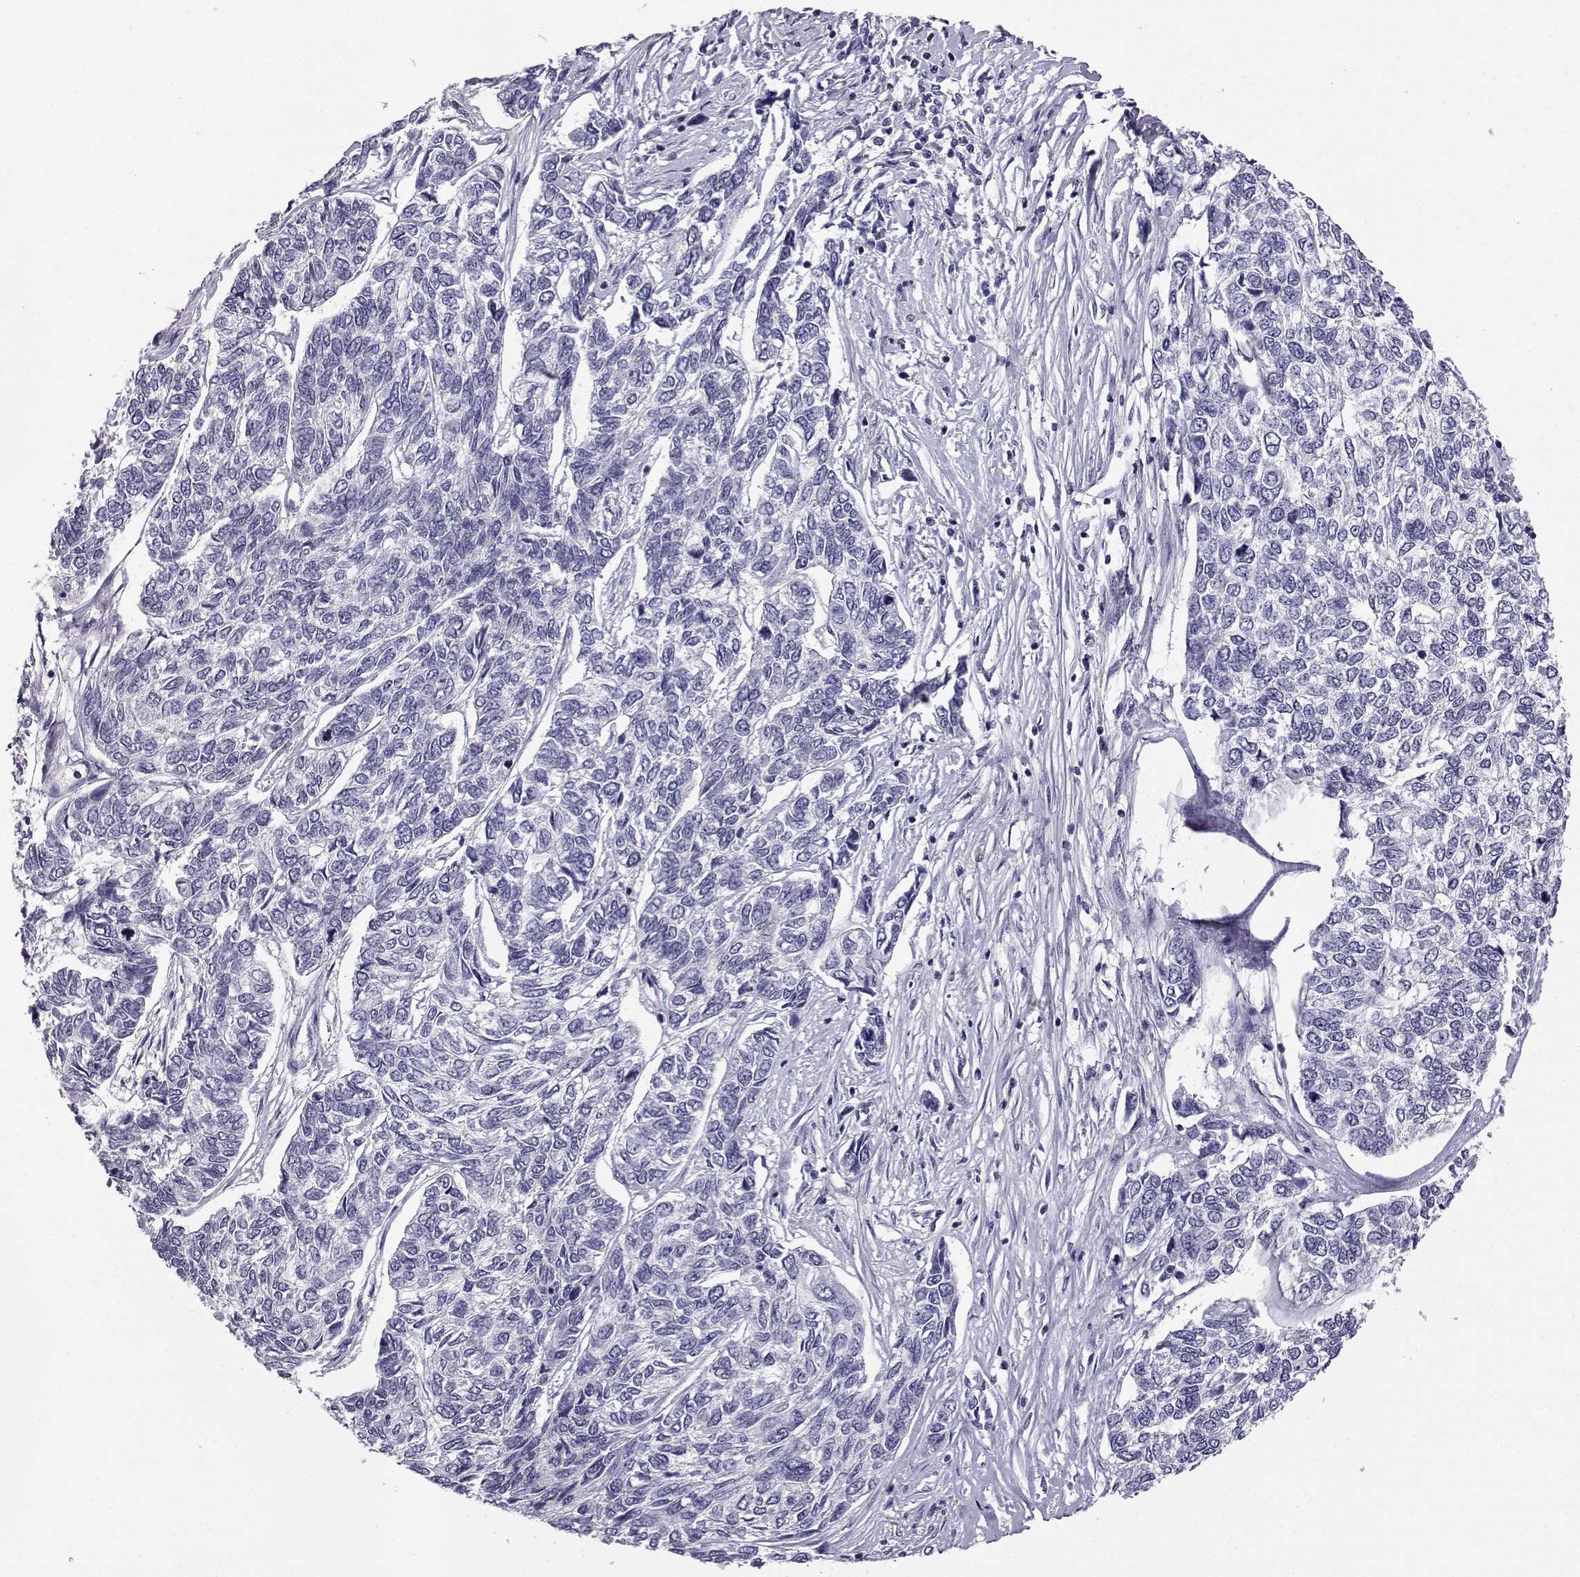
{"staining": {"intensity": "negative", "quantity": "none", "location": "none"}, "tissue": "skin cancer", "cell_type": "Tumor cells", "image_type": "cancer", "snomed": [{"axis": "morphology", "description": "Basal cell carcinoma"}, {"axis": "topography", "description": "Skin"}], "caption": "This is an IHC photomicrograph of basal cell carcinoma (skin). There is no expression in tumor cells.", "gene": "AKR1B1", "patient": {"sex": "female", "age": 65}}